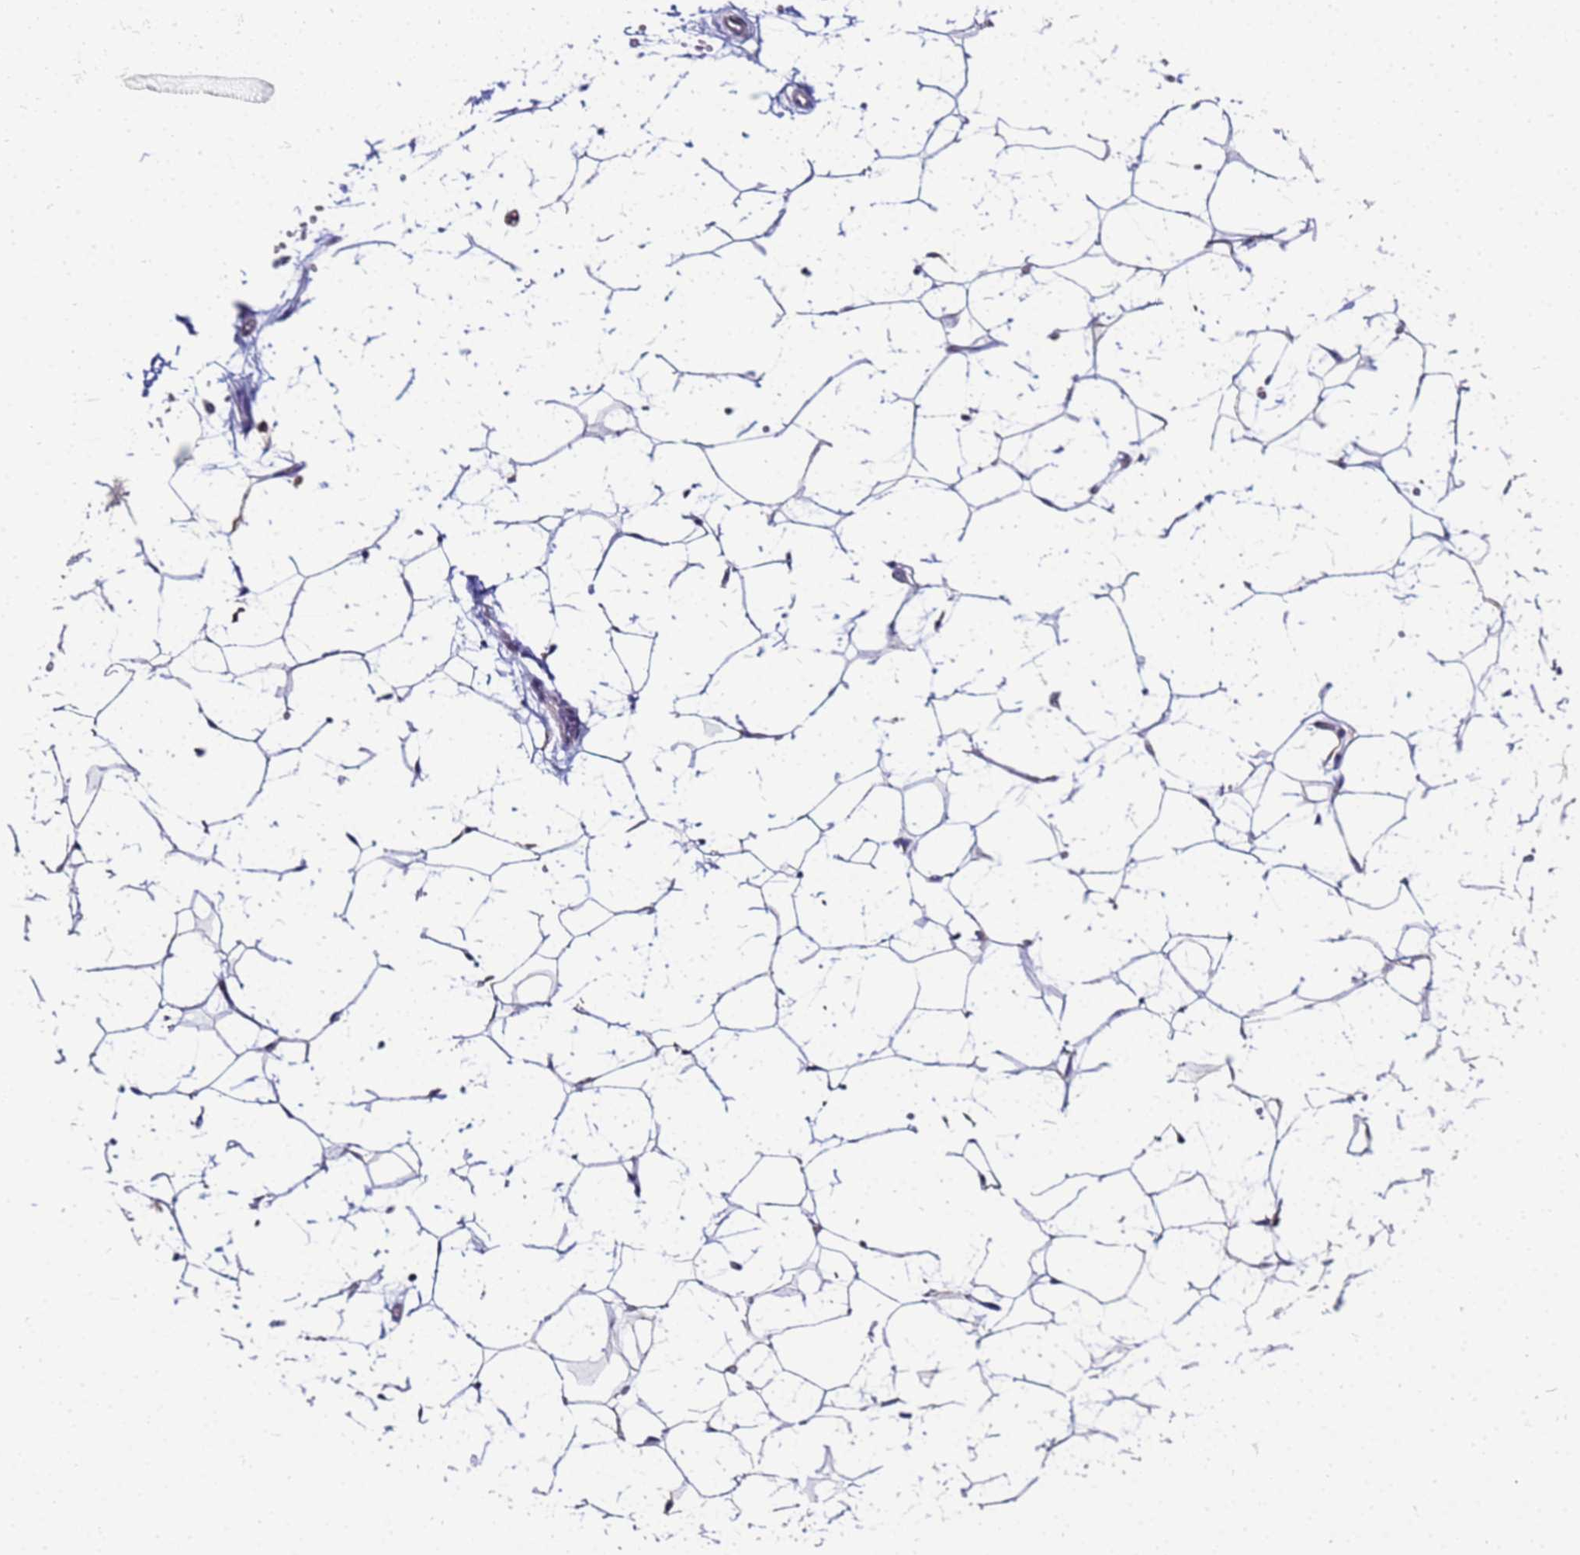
{"staining": {"intensity": "negative", "quantity": "none", "location": "none"}, "tissue": "adipose tissue", "cell_type": "Adipocytes", "image_type": "normal", "snomed": [{"axis": "morphology", "description": "Normal tissue, NOS"}, {"axis": "topography", "description": "Breast"}], "caption": "This is a photomicrograph of immunohistochemistry staining of normal adipose tissue, which shows no positivity in adipocytes. (Brightfield microscopy of DAB (3,3'-diaminobenzidine) immunohistochemistry at high magnification).", "gene": "NARS1", "patient": {"sex": "female", "age": 23}}